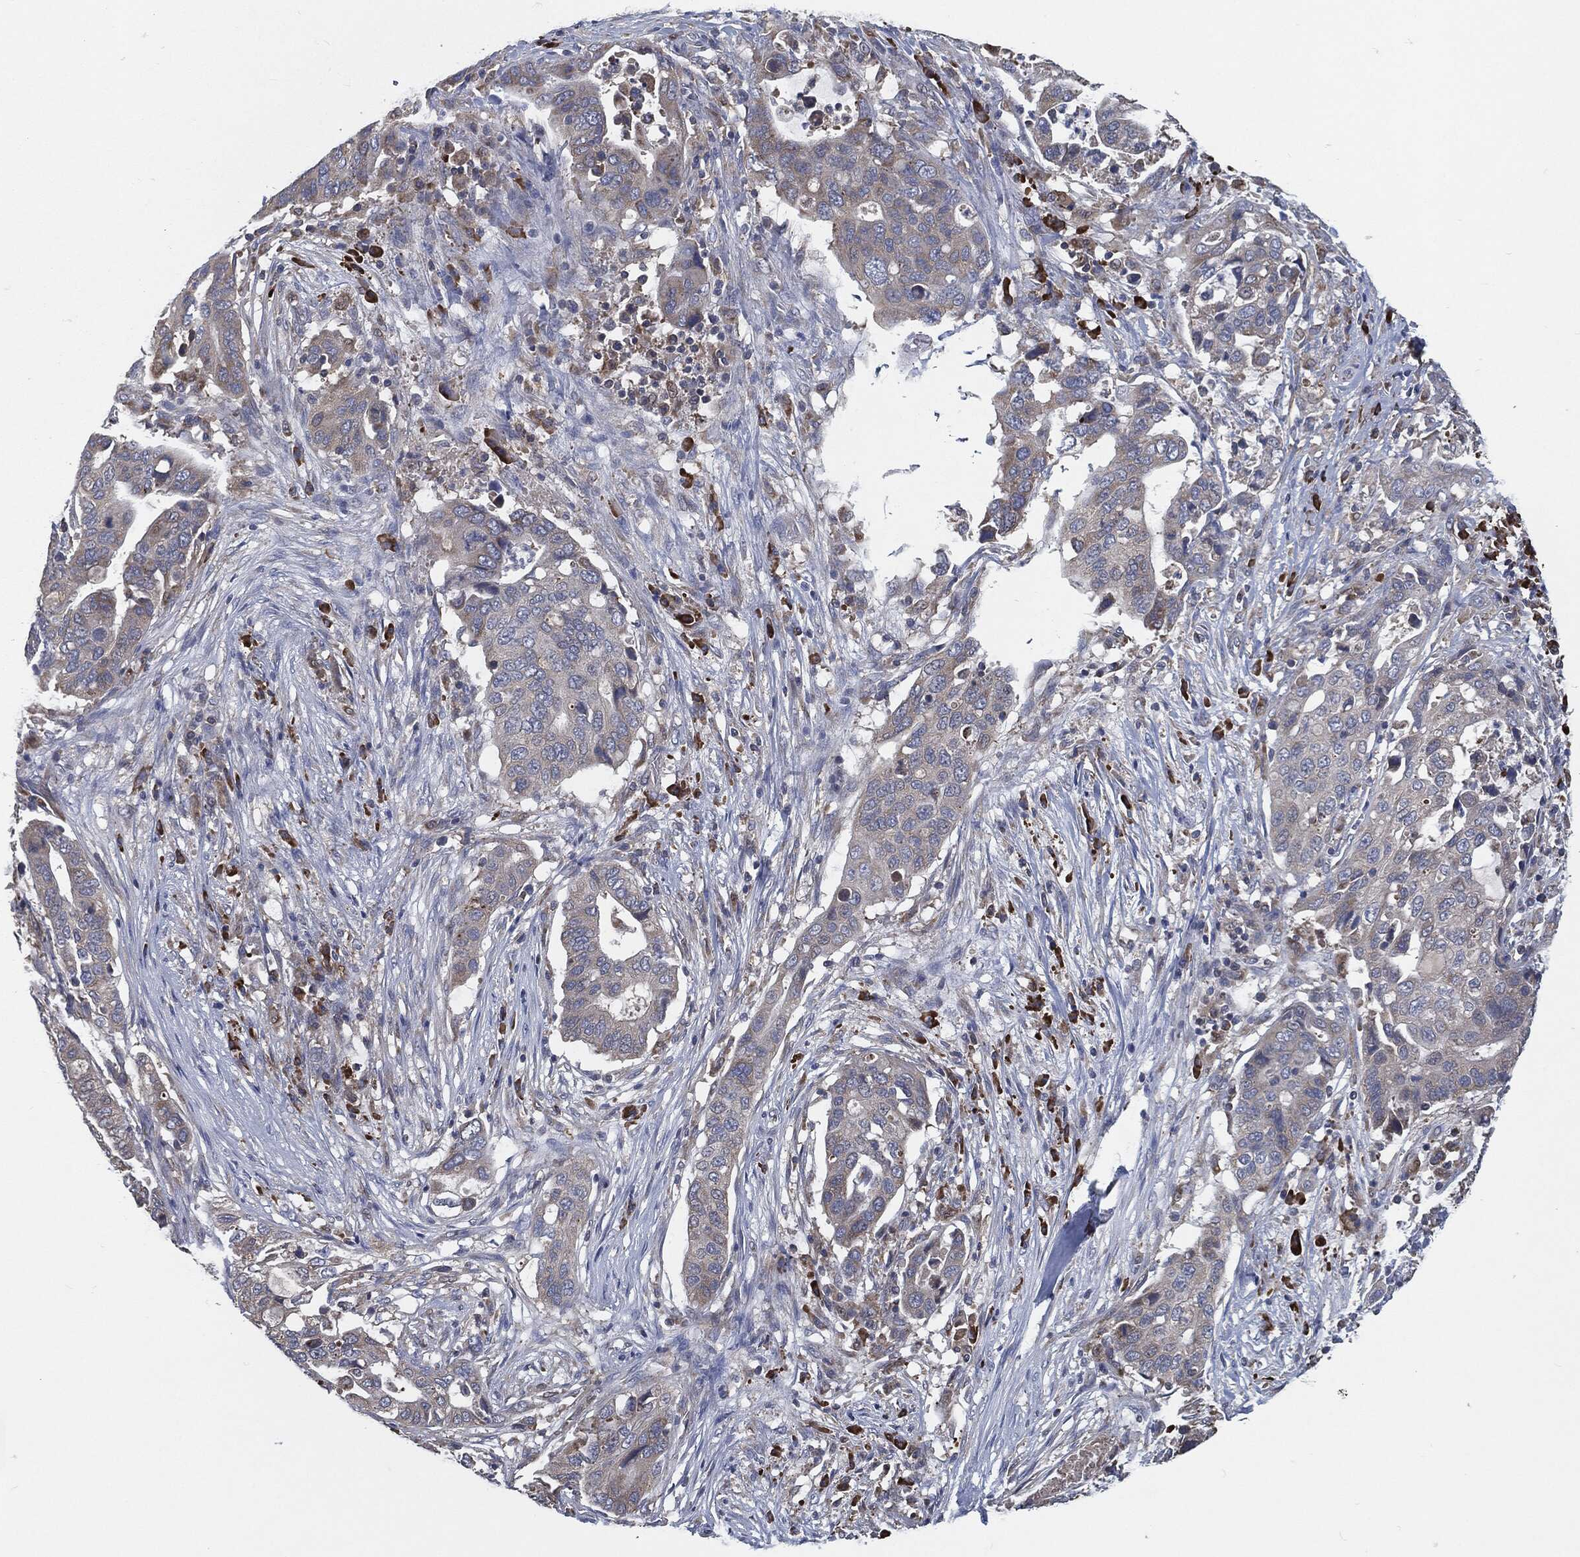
{"staining": {"intensity": "moderate", "quantity": "<25%", "location": "cytoplasmic/membranous"}, "tissue": "stomach cancer", "cell_type": "Tumor cells", "image_type": "cancer", "snomed": [{"axis": "morphology", "description": "Adenocarcinoma, NOS"}, {"axis": "topography", "description": "Stomach"}], "caption": "DAB immunohistochemical staining of stomach adenocarcinoma exhibits moderate cytoplasmic/membranous protein positivity in approximately <25% of tumor cells.", "gene": "PRDX4", "patient": {"sex": "male", "age": 54}}